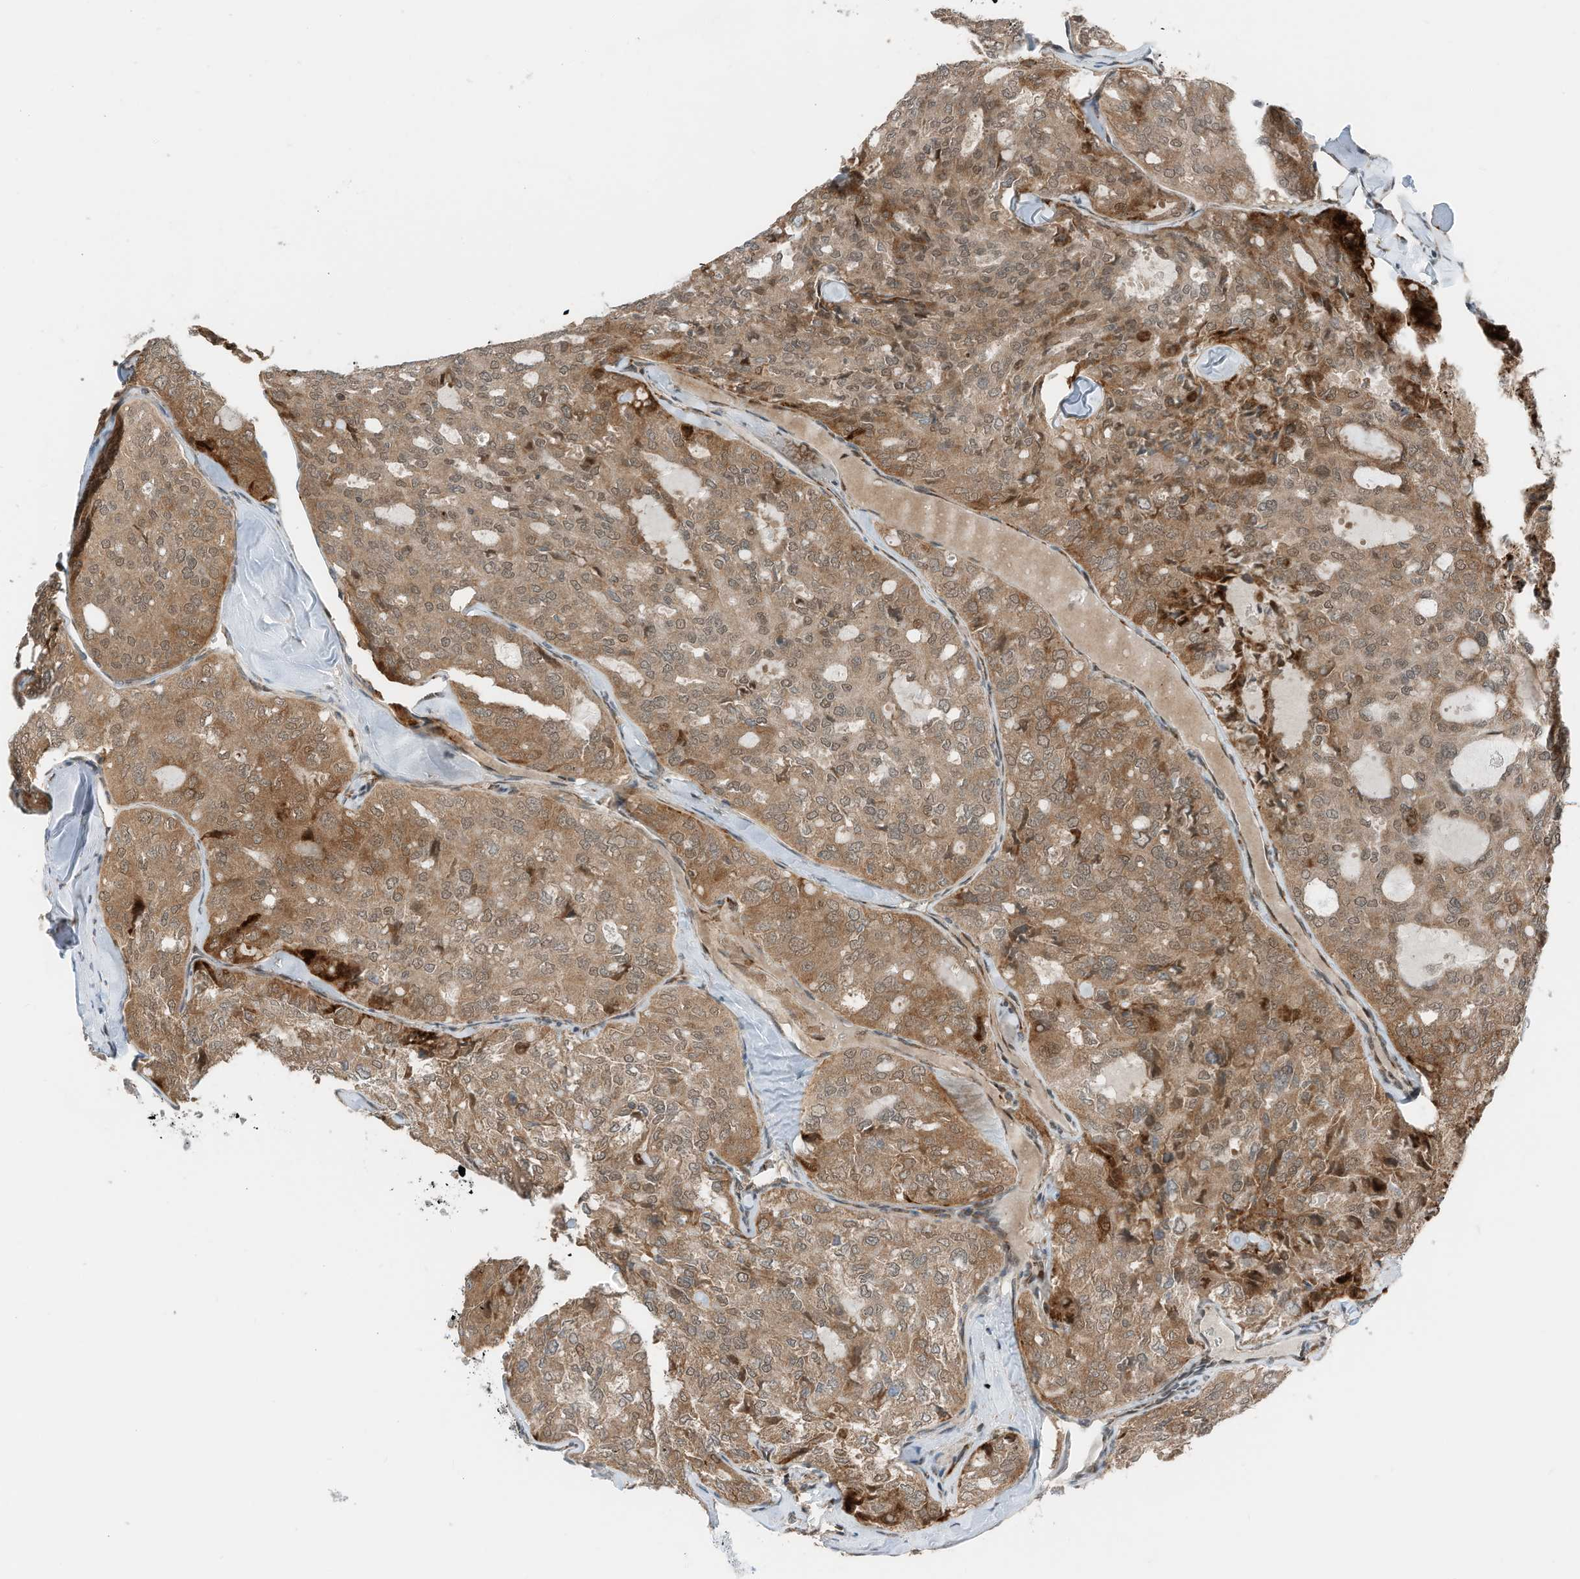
{"staining": {"intensity": "moderate", "quantity": ">75%", "location": "cytoplasmic/membranous,nuclear"}, "tissue": "thyroid cancer", "cell_type": "Tumor cells", "image_type": "cancer", "snomed": [{"axis": "morphology", "description": "Follicular adenoma carcinoma, NOS"}, {"axis": "topography", "description": "Thyroid gland"}], "caption": "Human follicular adenoma carcinoma (thyroid) stained for a protein (brown) displays moderate cytoplasmic/membranous and nuclear positive staining in approximately >75% of tumor cells.", "gene": "RMND1", "patient": {"sex": "male", "age": 75}}